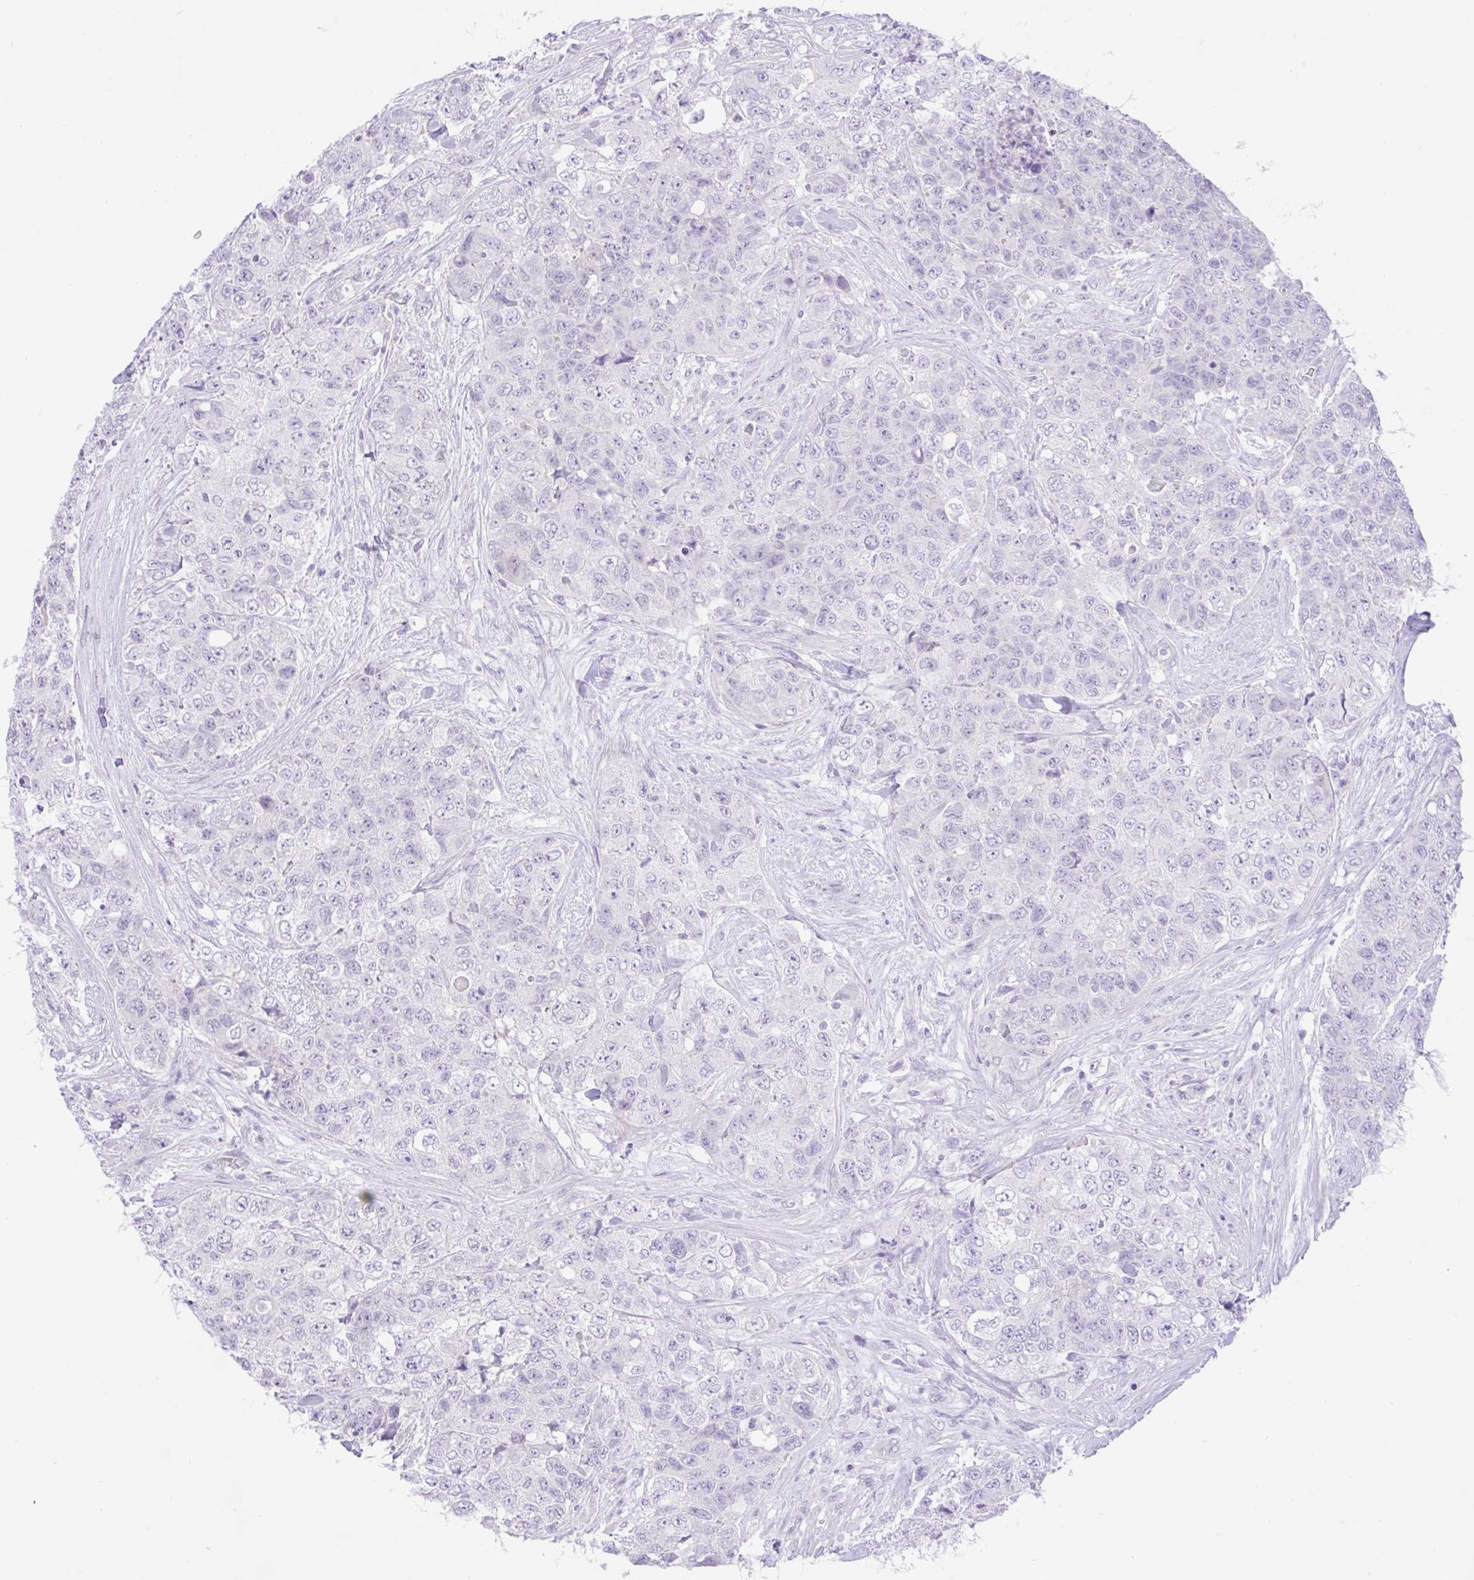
{"staining": {"intensity": "negative", "quantity": "none", "location": "none"}, "tissue": "urothelial cancer", "cell_type": "Tumor cells", "image_type": "cancer", "snomed": [{"axis": "morphology", "description": "Urothelial carcinoma, High grade"}, {"axis": "topography", "description": "Urinary bladder"}], "caption": "A high-resolution image shows immunohistochemistry staining of high-grade urothelial carcinoma, which reveals no significant positivity in tumor cells.", "gene": "ZNF101", "patient": {"sex": "female", "age": 78}}